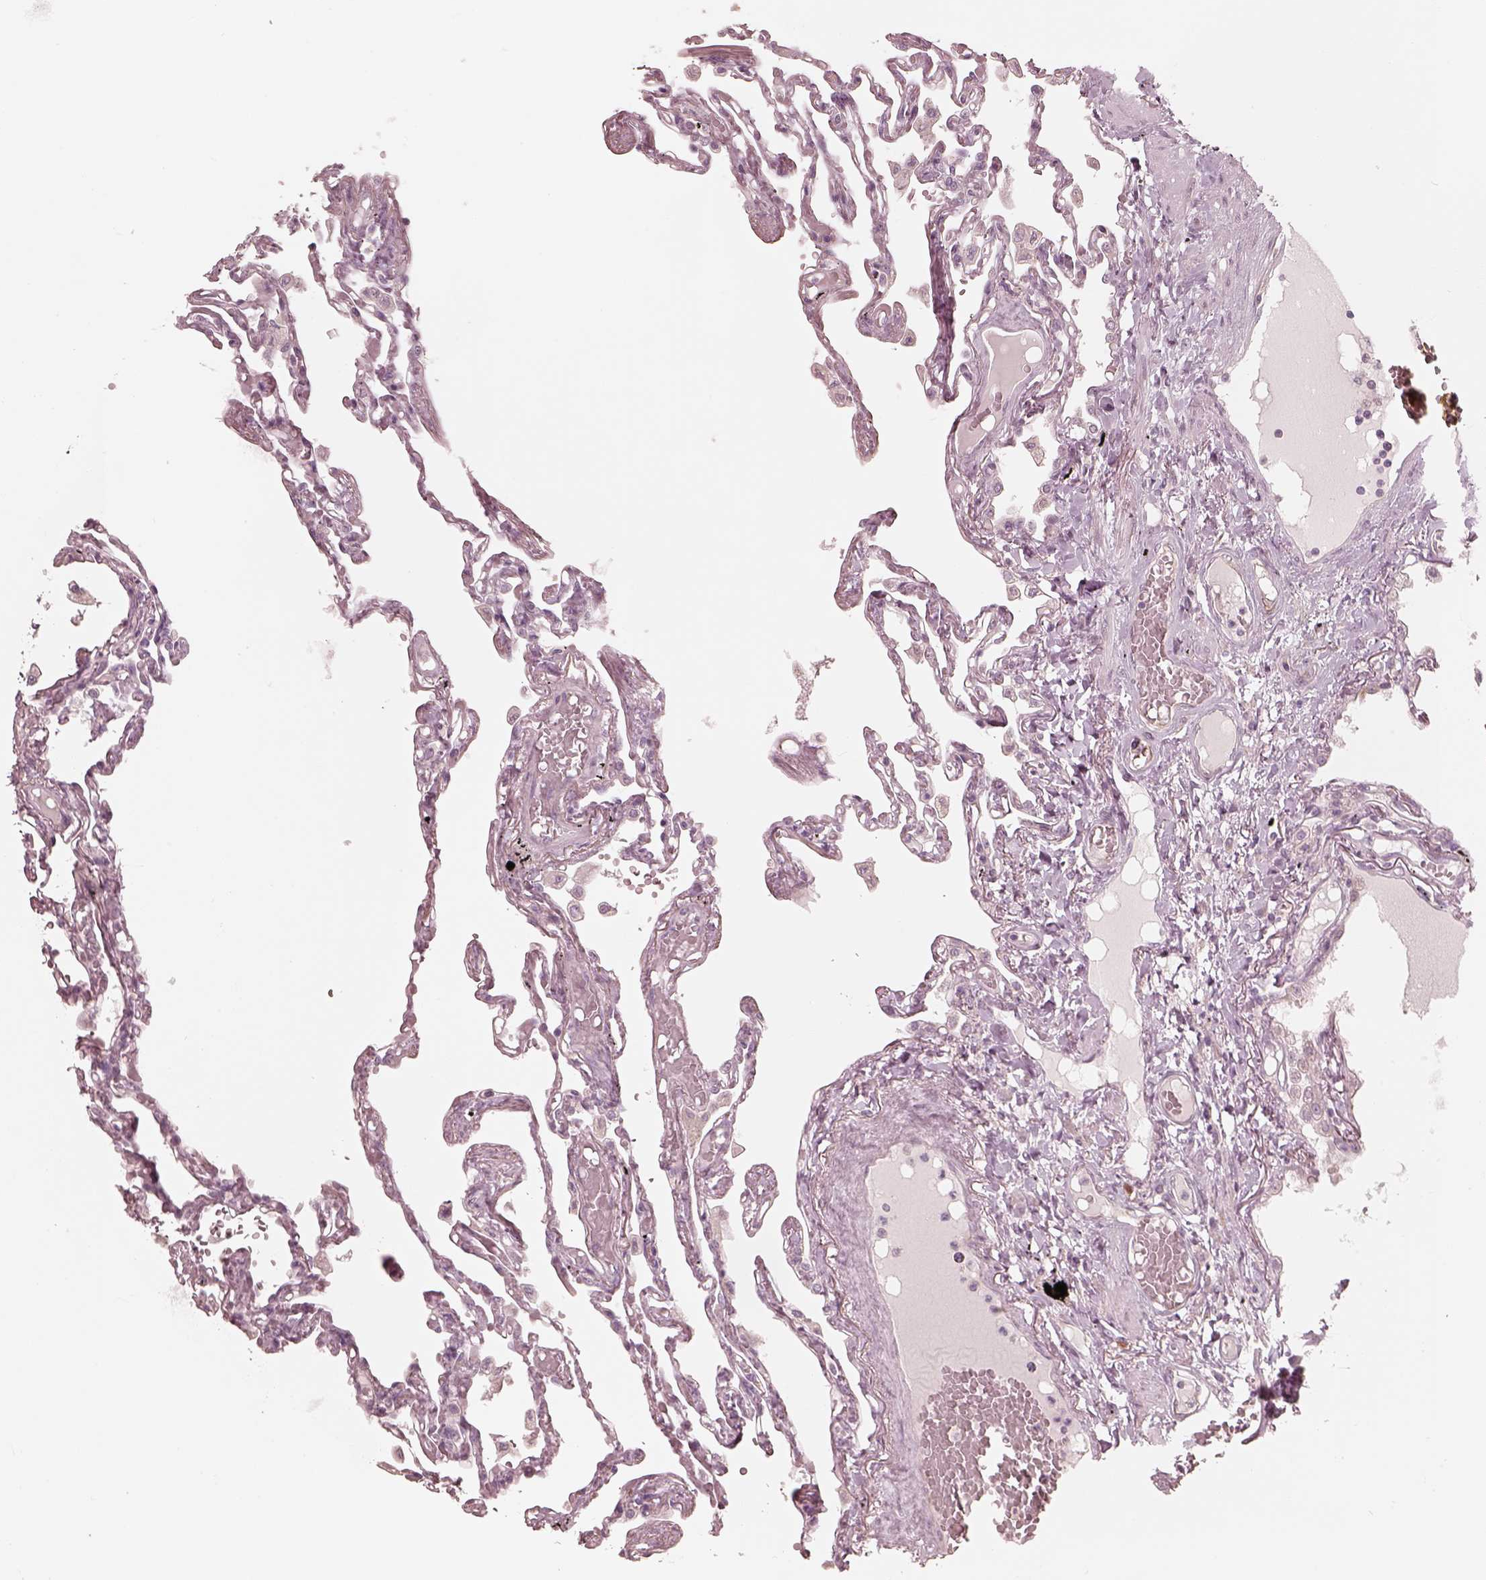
{"staining": {"intensity": "negative", "quantity": "none", "location": "none"}, "tissue": "lung", "cell_type": "Alveolar cells", "image_type": "normal", "snomed": [{"axis": "morphology", "description": "Normal tissue, NOS"}, {"axis": "morphology", "description": "Adenocarcinoma, NOS"}, {"axis": "topography", "description": "Cartilage tissue"}, {"axis": "topography", "description": "Lung"}], "caption": "DAB immunohistochemical staining of normal lung shows no significant staining in alveolar cells.", "gene": "RAB3C", "patient": {"sex": "female", "age": 67}}